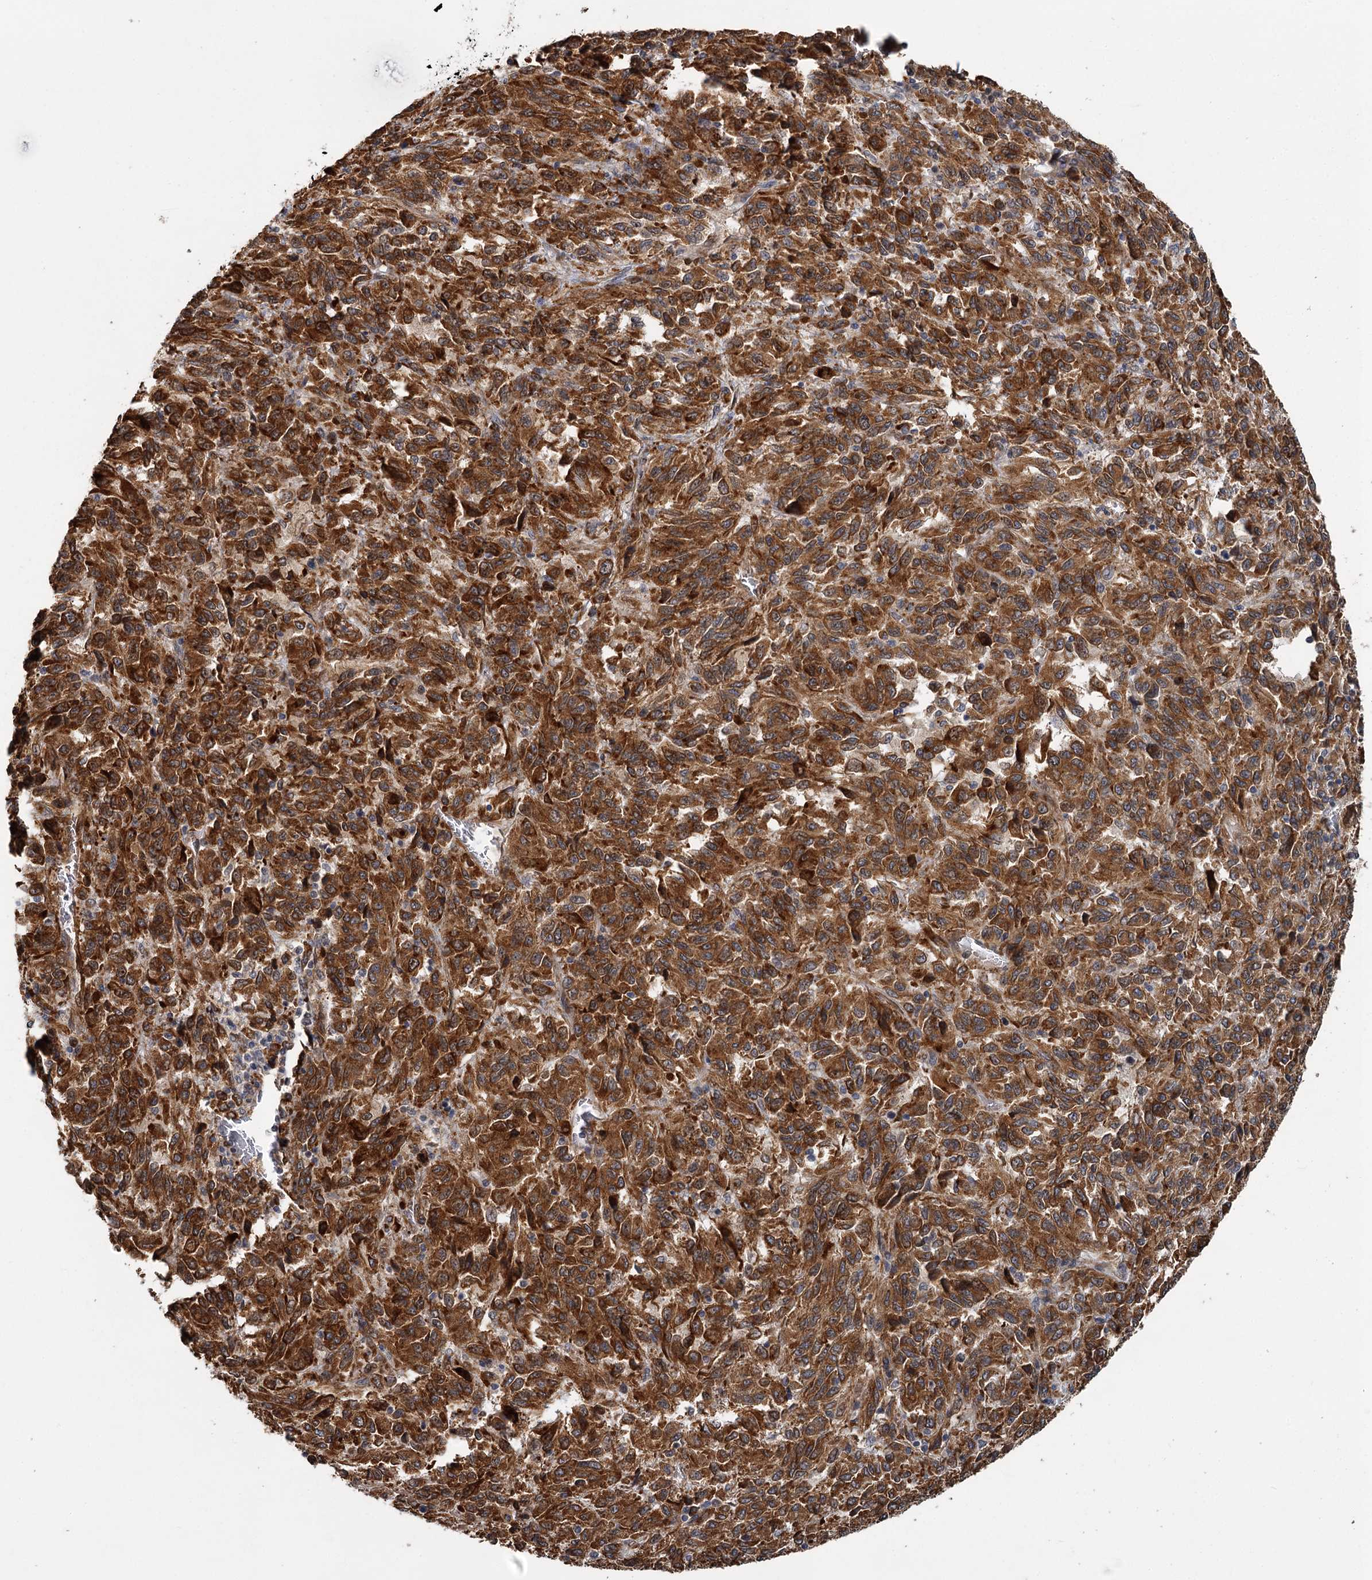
{"staining": {"intensity": "strong", "quantity": ">75%", "location": "cytoplasmic/membranous"}, "tissue": "melanoma", "cell_type": "Tumor cells", "image_type": "cancer", "snomed": [{"axis": "morphology", "description": "Malignant melanoma, Metastatic site"}, {"axis": "topography", "description": "Lung"}], "caption": "A brown stain labels strong cytoplasmic/membranous staining of a protein in melanoma tumor cells.", "gene": "APBA2", "patient": {"sex": "male", "age": 64}}